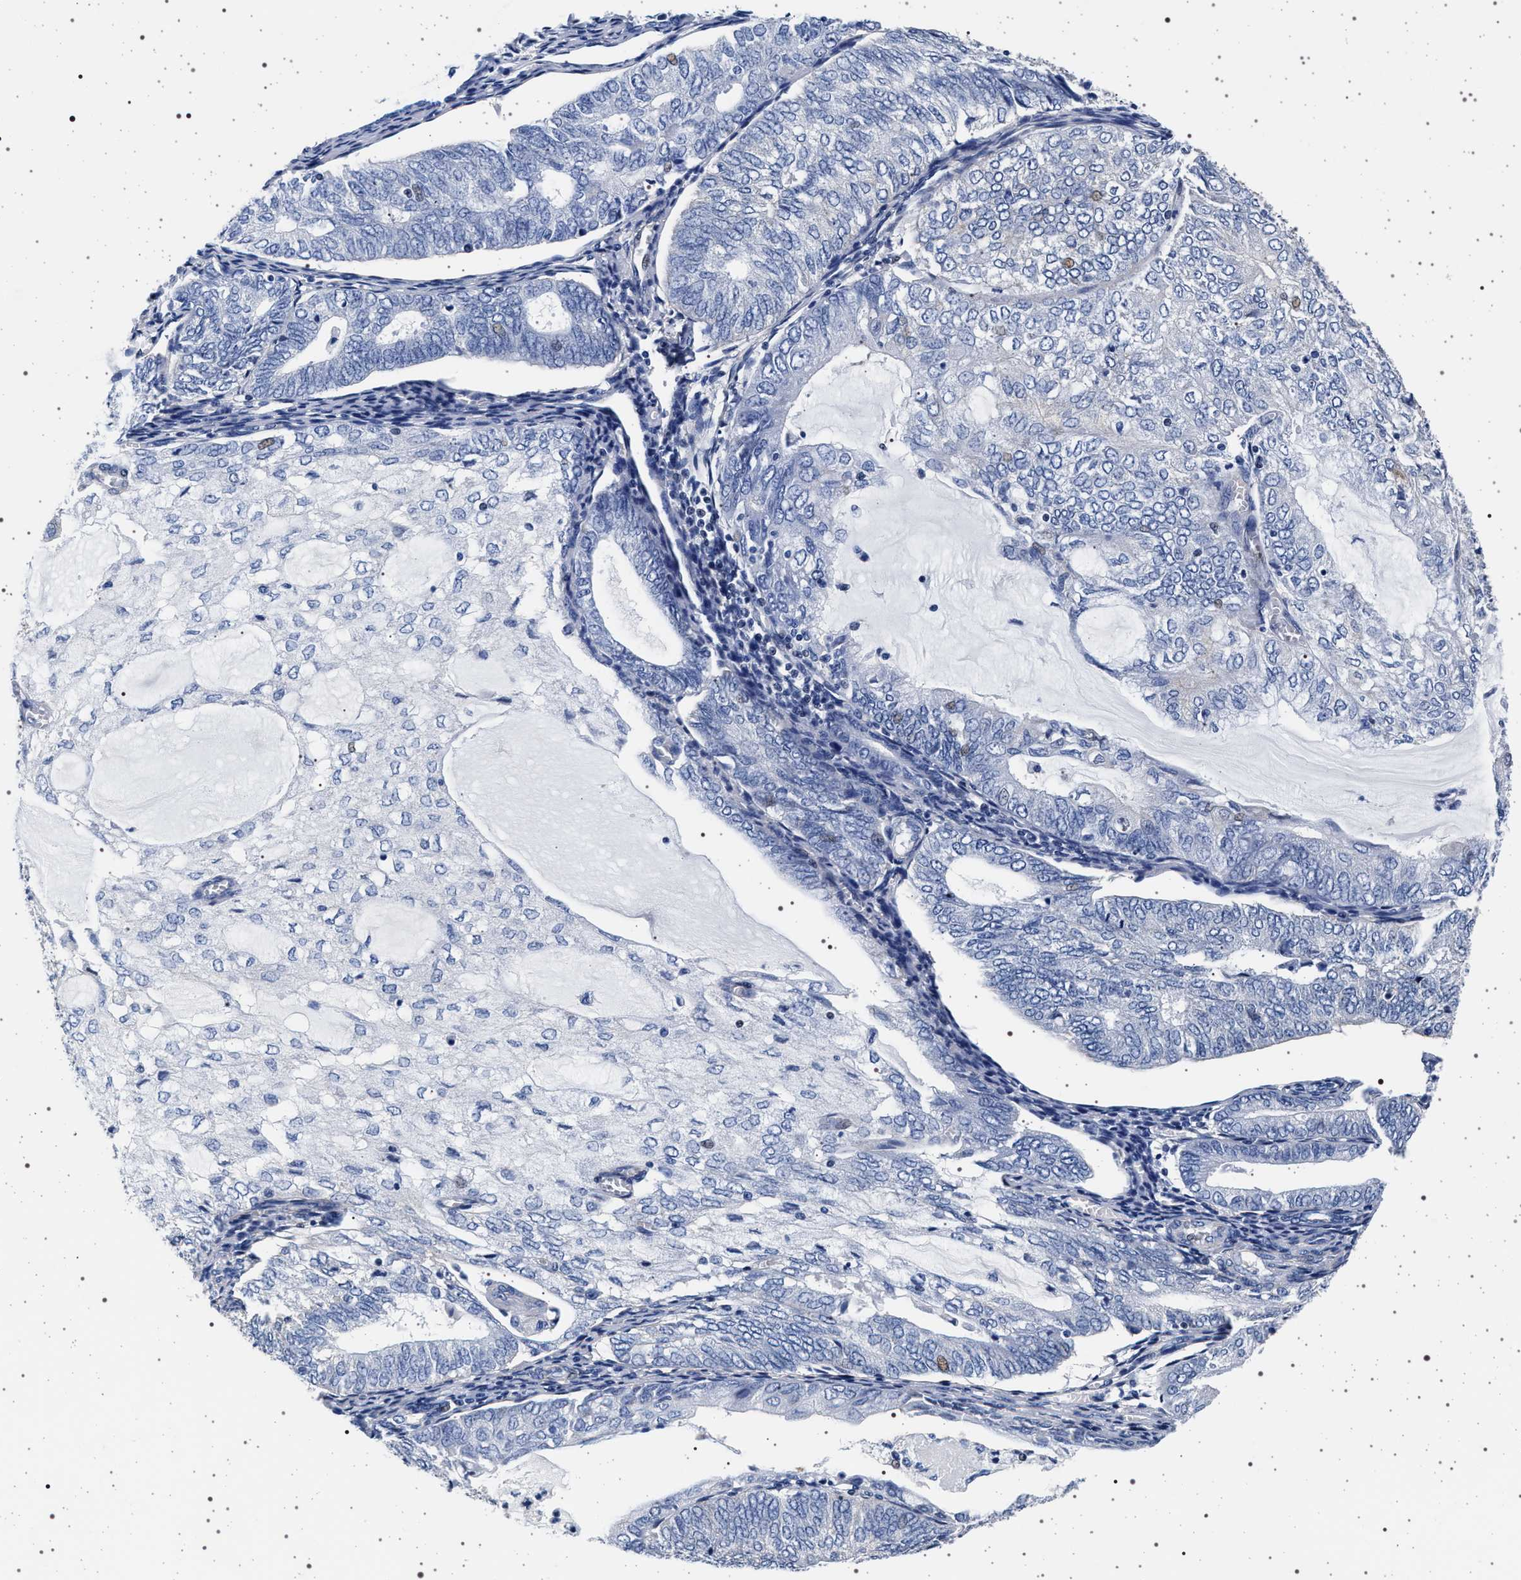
{"staining": {"intensity": "negative", "quantity": "none", "location": "none"}, "tissue": "endometrial cancer", "cell_type": "Tumor cells", "image_type": "cancer", "snomed": [{"axis": "morphology", "description": "Adenocarcinoma, NOS"}, {"axis": "topography", "description": "Endometrium"}], "caption": "Immunohistochemical staining of endometrial cancer displays no significant staining in tumor cells. (DAB immunohistochemistry, high magnification).", "gene": "SLC9A1", "patient": {"sex": "female", "age": 81}}